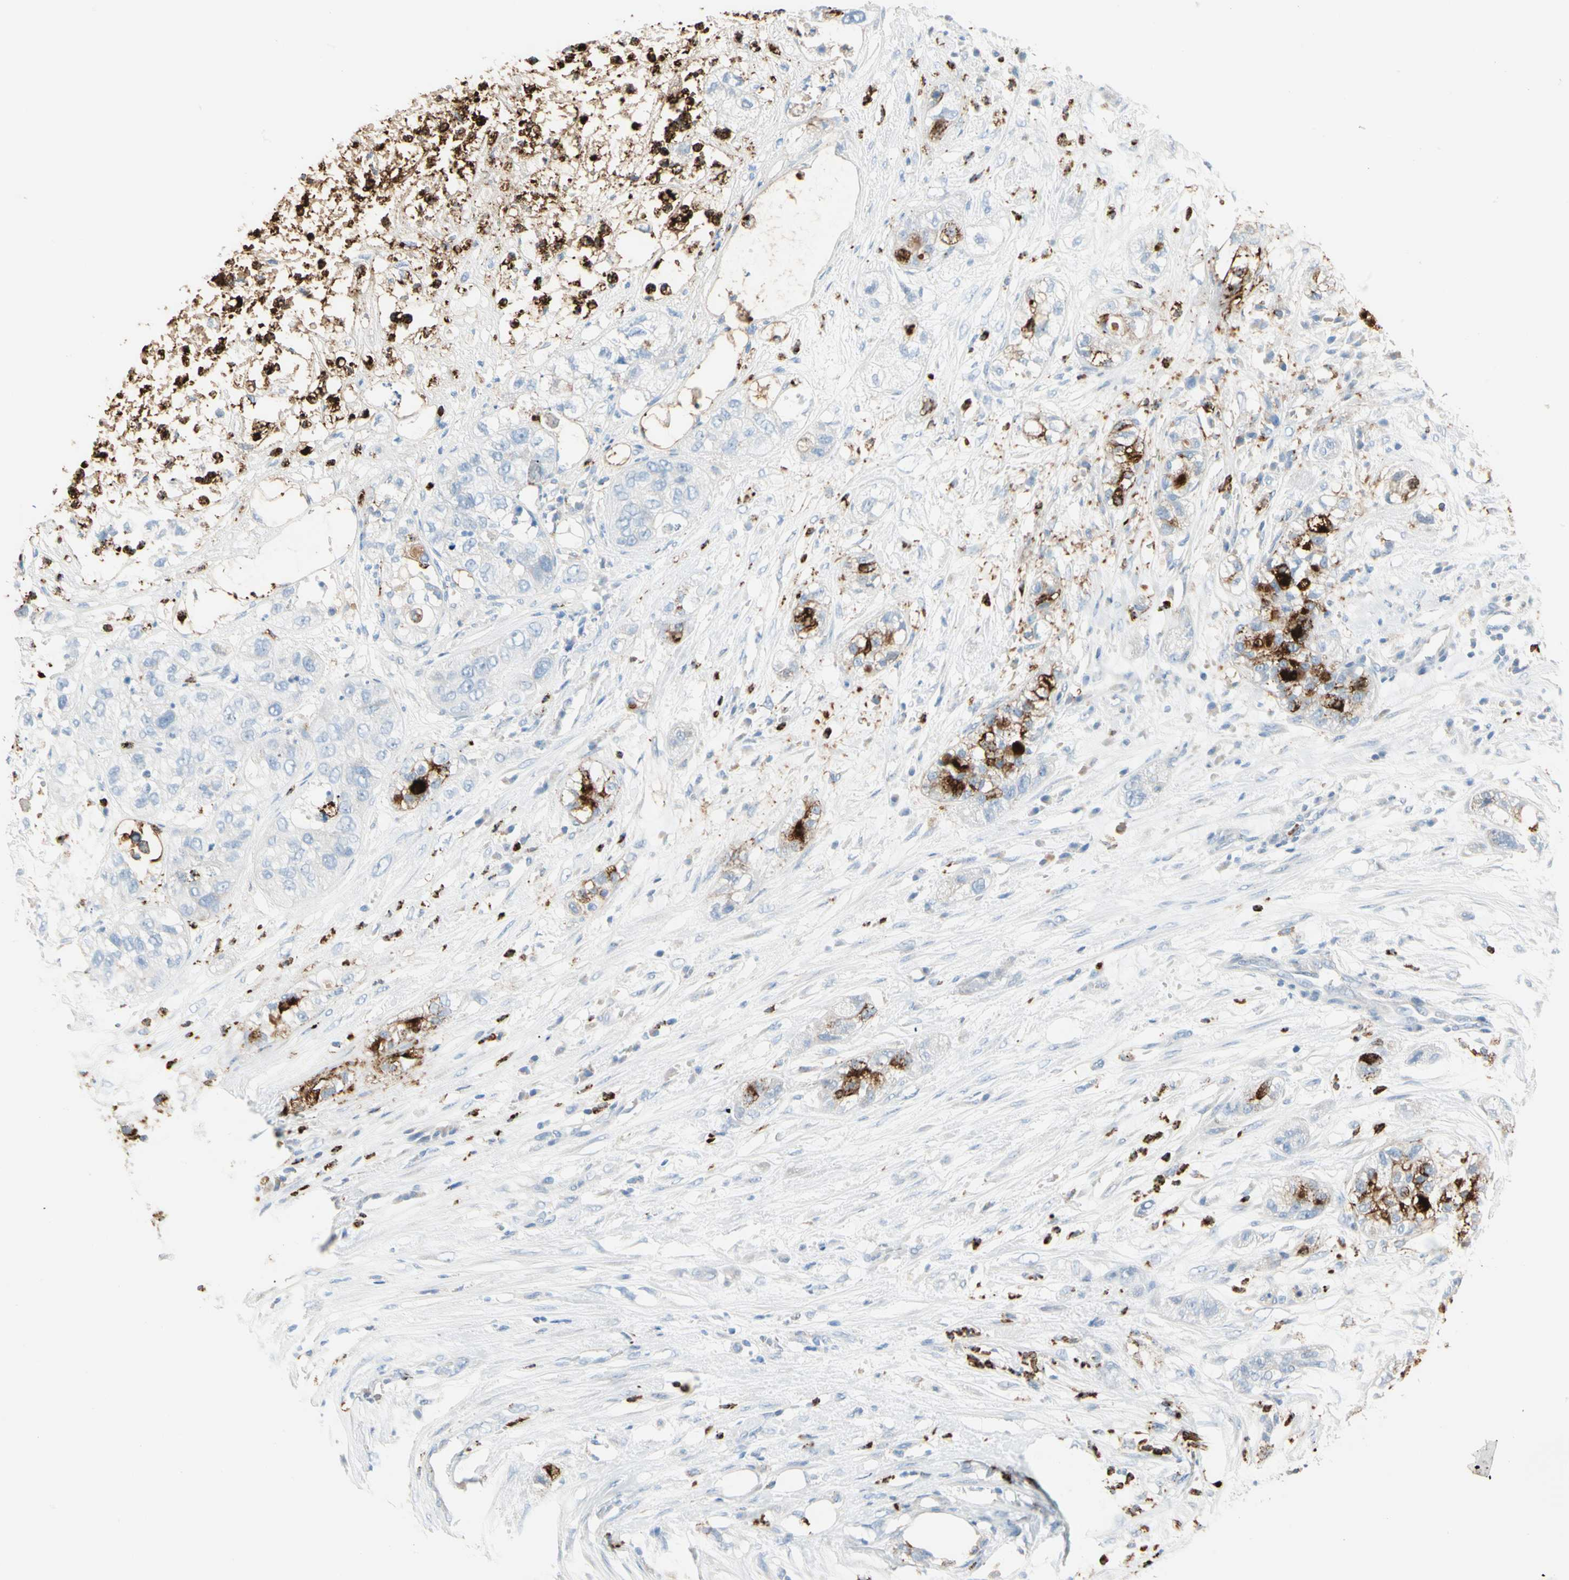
{"staining": {"intensity": "strong", "quantity": "25%-75%", "location": "cytoplasmic/membranous"}, "tissue": "pancreatic cancer", "cell_type": "Tumor cells", "image_type": "cancer", "snomed": [{"axis": "morphology", "description": "Adenocarcinoma, NOS"}, {"axis": "topography", "description": "Pancreas"}], "caption": "Human adenocarcinoma (pancreatic) stained with a brown dye reveals strong cytoplasmic/membranous positive expression in about 25%-75% of tumor cells.", "gene": "CLEC4A", "patient": {"sex": "female", "age": 78}}